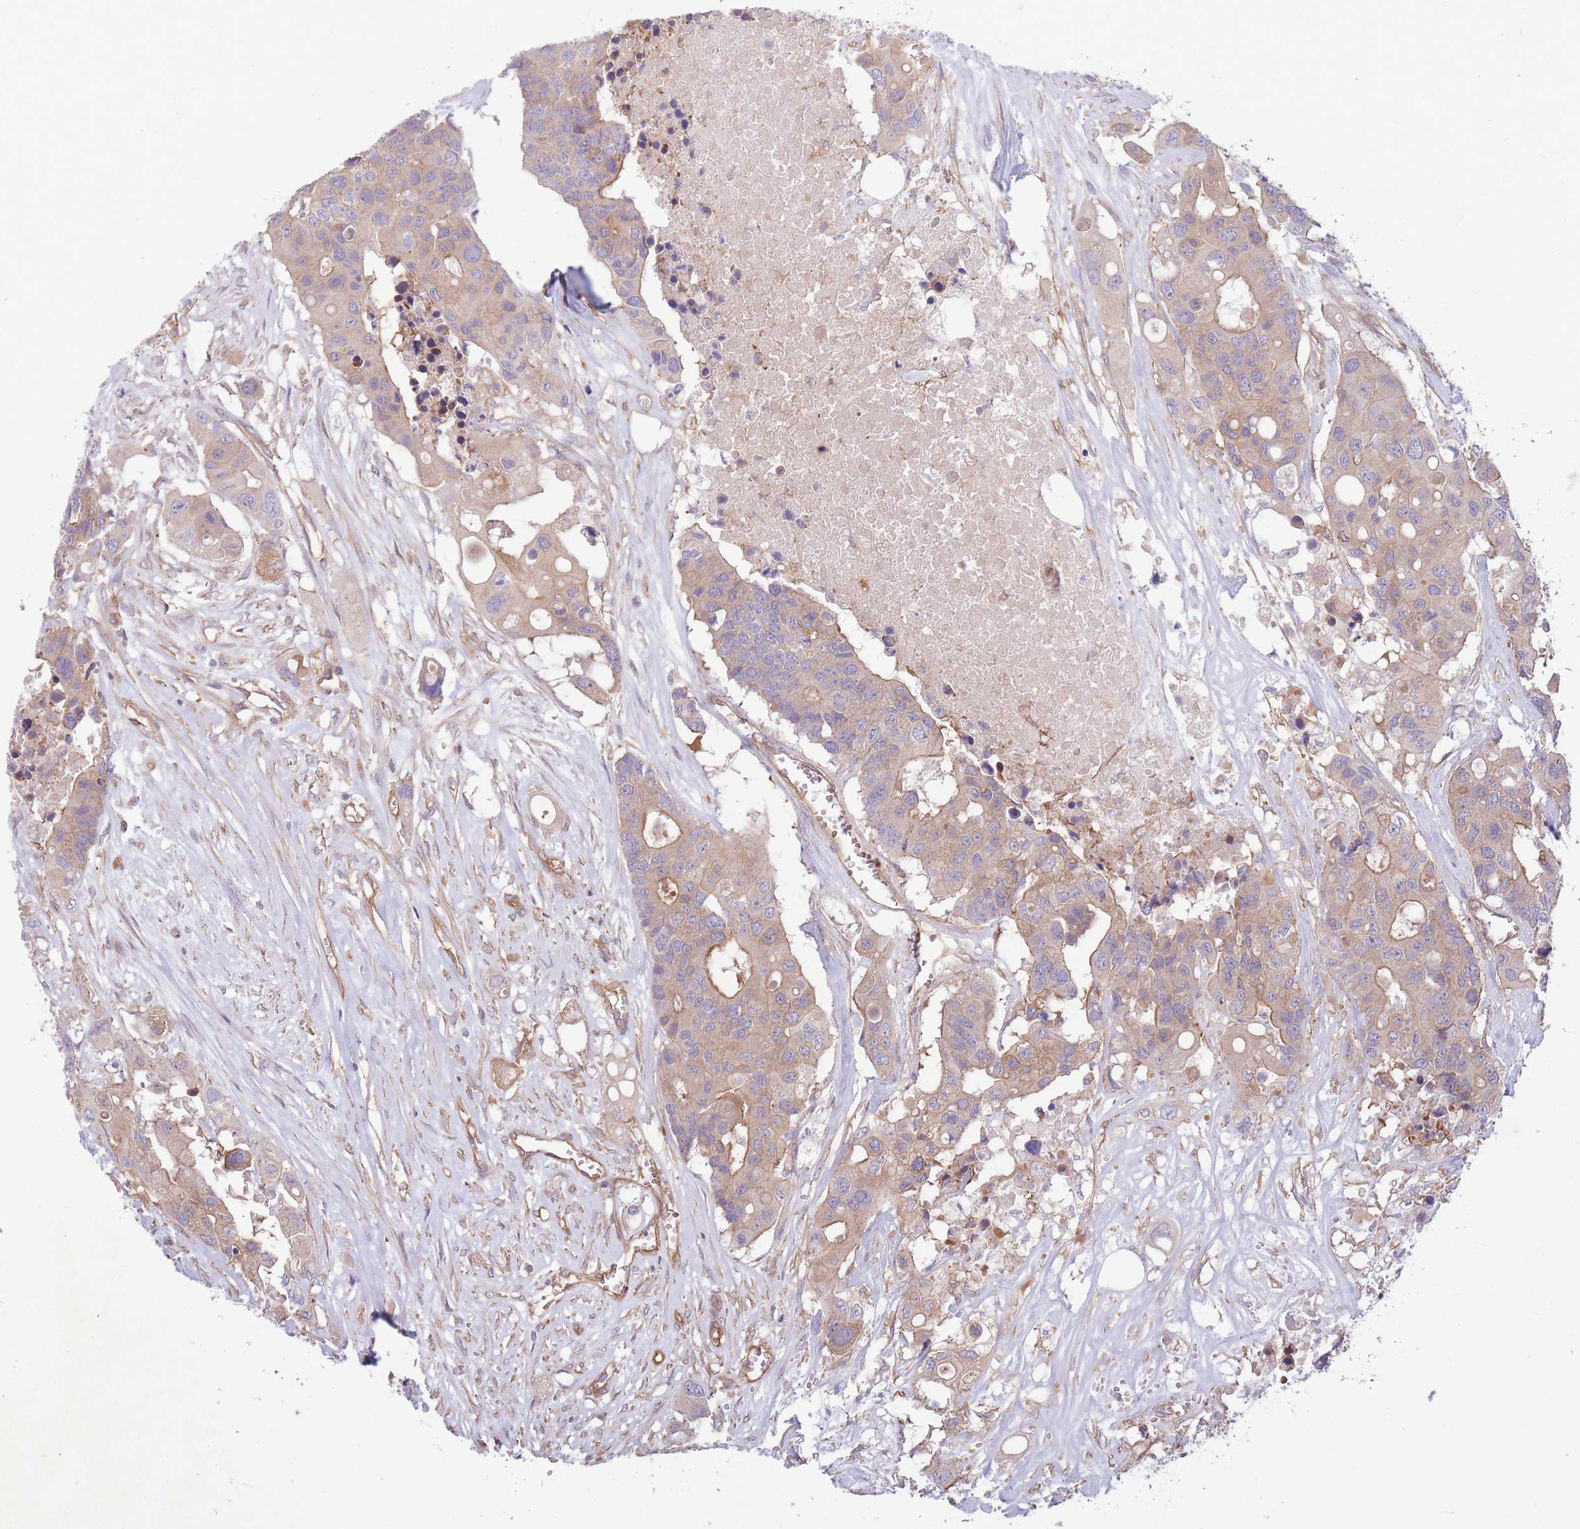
{"staining": {"intensity": "moderate", "quantity": "<25%", "location": "cytoplasmic/membranous"}, "tissue": "colorectal cancer", "cell_type": "Tumor cells", "image_type": "cancer", "snomed": [{"axis": "morphology", "description": "Adenocarcinoma, NOS"}, {"axis": "topography", "description": "Colon"}], "caption": "A low amount of moderate cytoplasmic/membranous positivity is seen in approximately <25% of tumor cells in colorectal cancer tissue. The protein of interest is stained brown, and the nuclei are stained in blue (DAB (3,3'-diaminobenzidine) IHC with brightfield microscopy, high magnification).", "gene": "GGA1", "patient": {"sex": "male", "age": 77}}